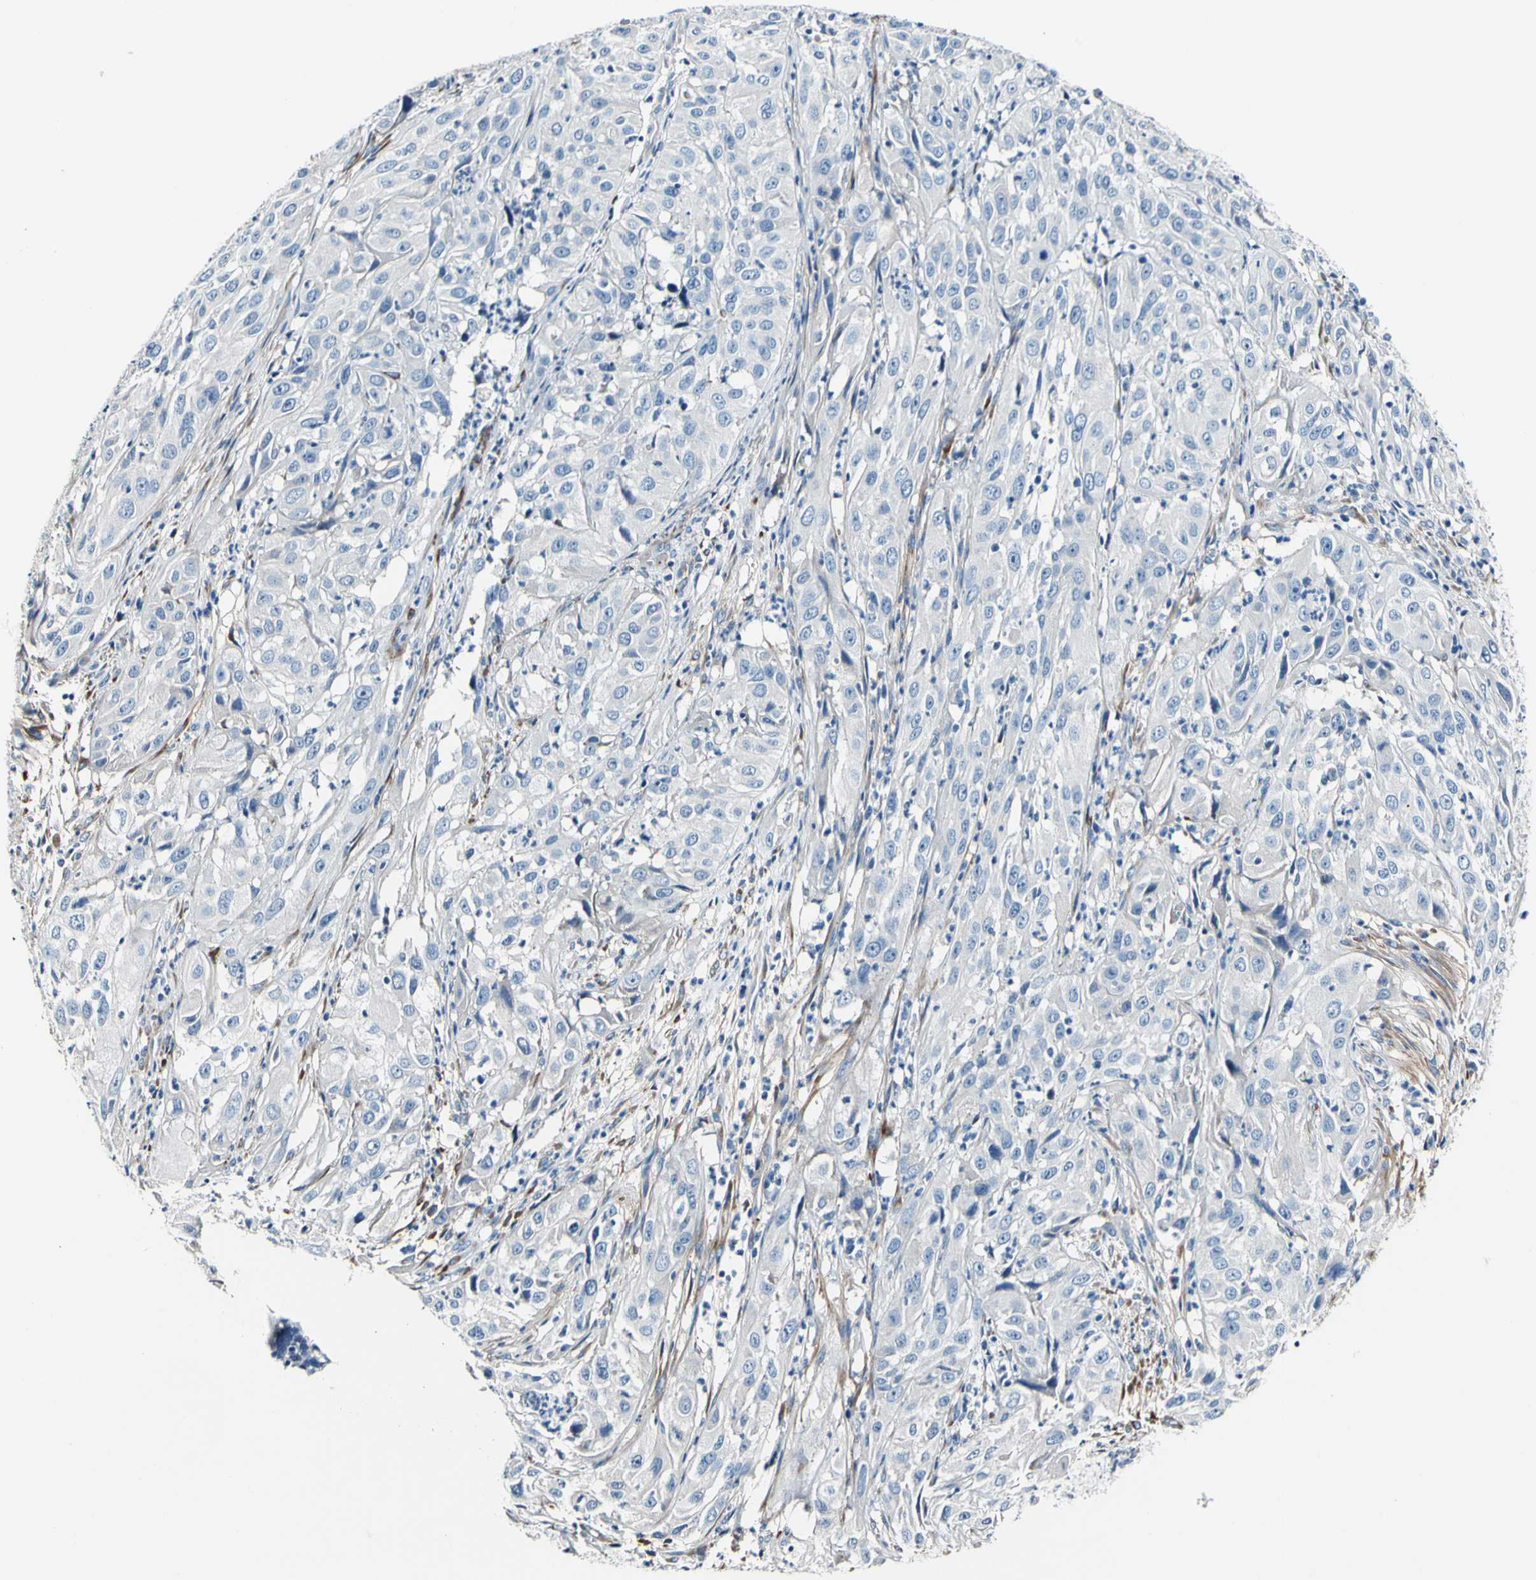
{"staining": {"intensity": "negative", "quantity": "none", "location": "none"}, "tissue": "cervical cancer", "cell_type": "Tumor cells", "image_type": "cancer", "snomed": [{"axis": "morphology", "description": "Squamous cell carcinoma, NOS"}, {"axis": "topography", "description": "Cervix"}], "caption": "This is an IHC photomicrograph of human cervical cancer (squamous cell carcinoma). There is no expression in tumor cells.", "gene": "COL6A3", "patient": {"sex": "female", "age": 32}}